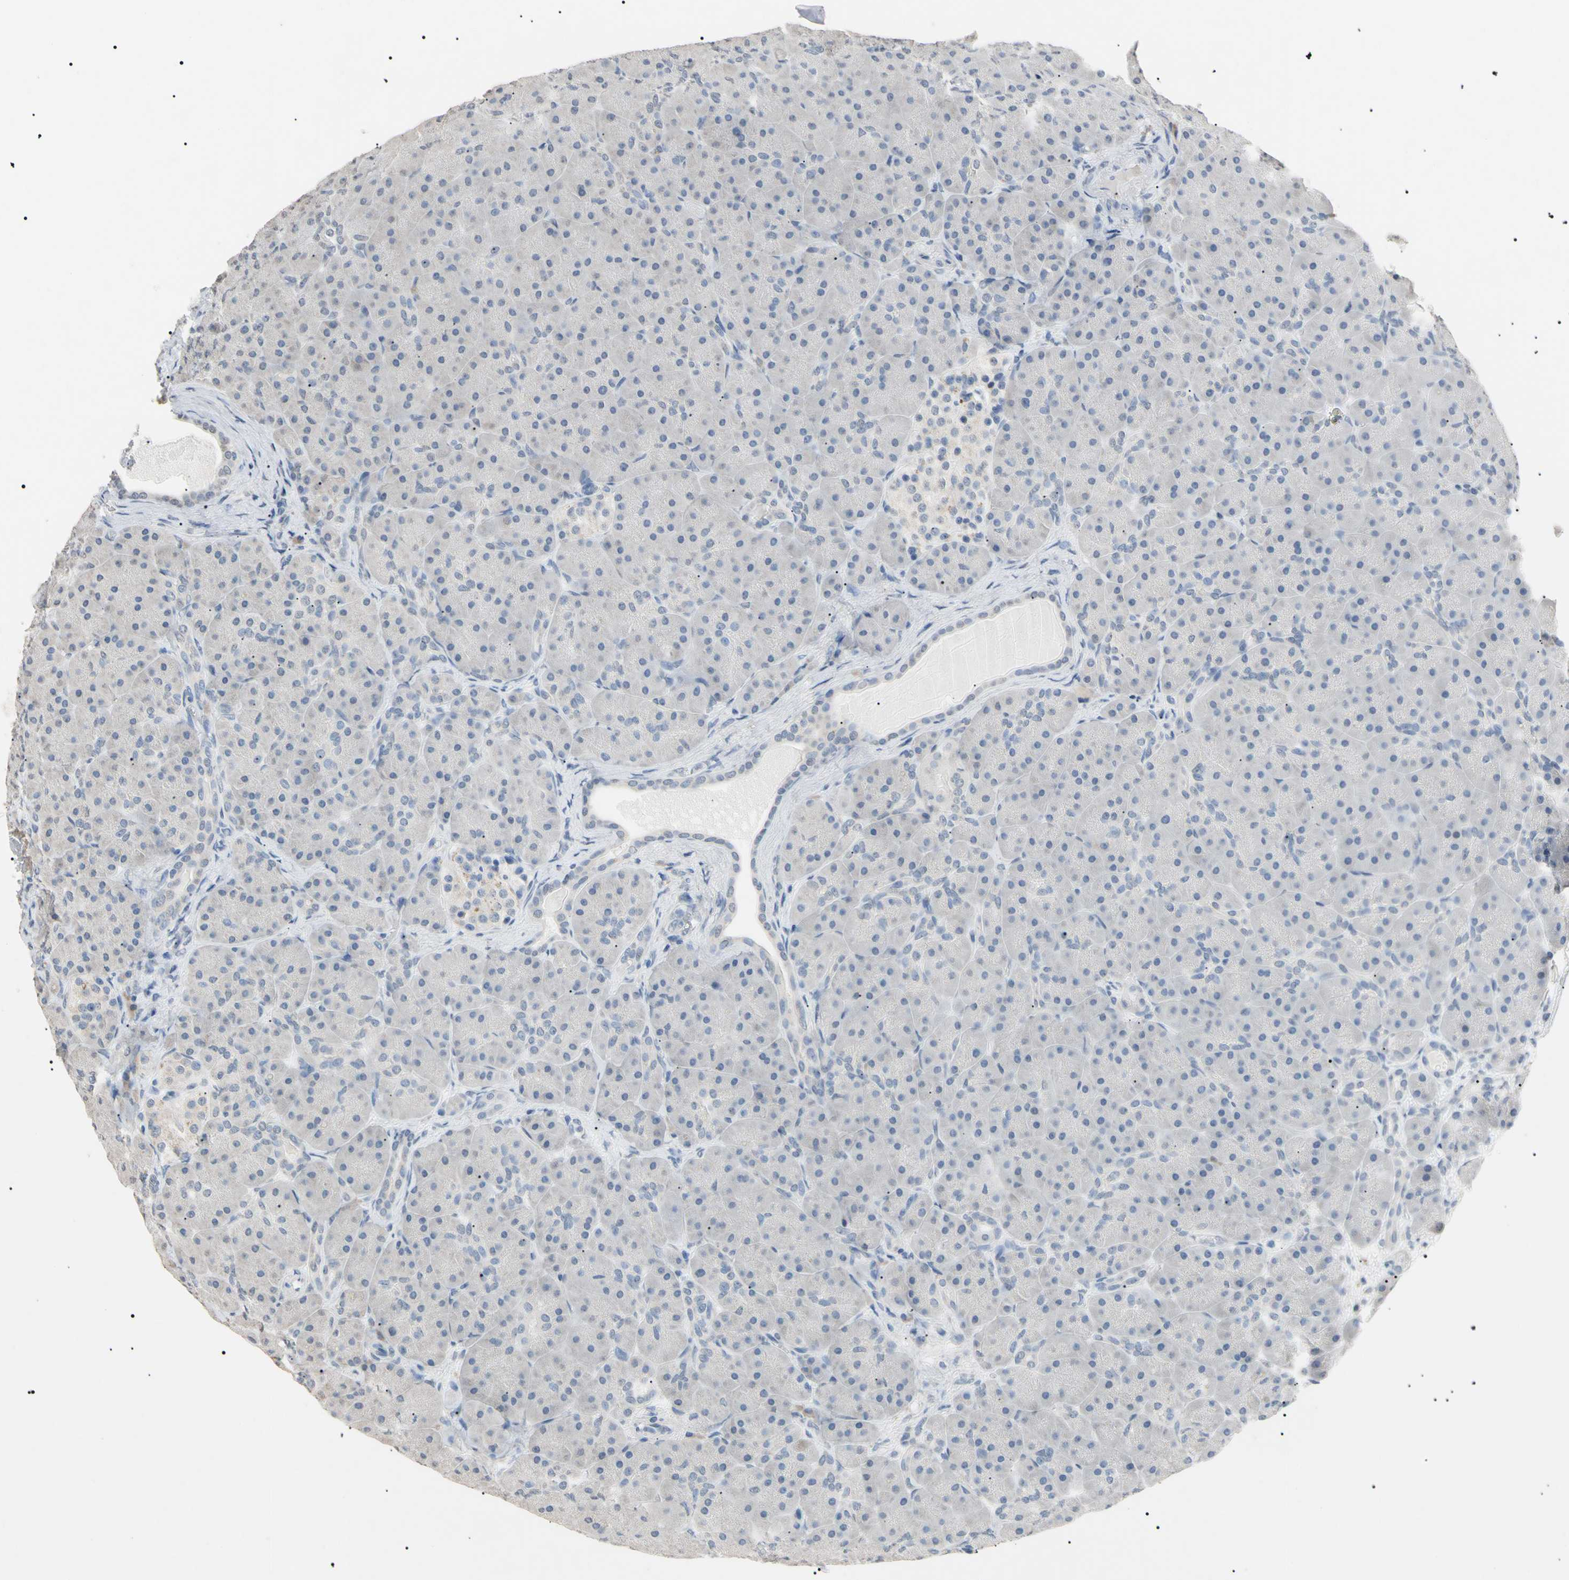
{"staining": {"intensity": "negative", "quantity": "none", "location": "none"}, "tissue": "pancreas", "cell_type": "Exocrine glandular cells", "image_type": "normal", "snomed": [{"axis": "morphology", "description": "Normal tissue, NOS"}, {"axis": "topography", "description": "Pancreas"}], "caption": "Exocrine glandular cells show no significant protein positivity in benign pancreas.", "gene": "CGB3", "patient": {"sex": "male", "age": 66}}